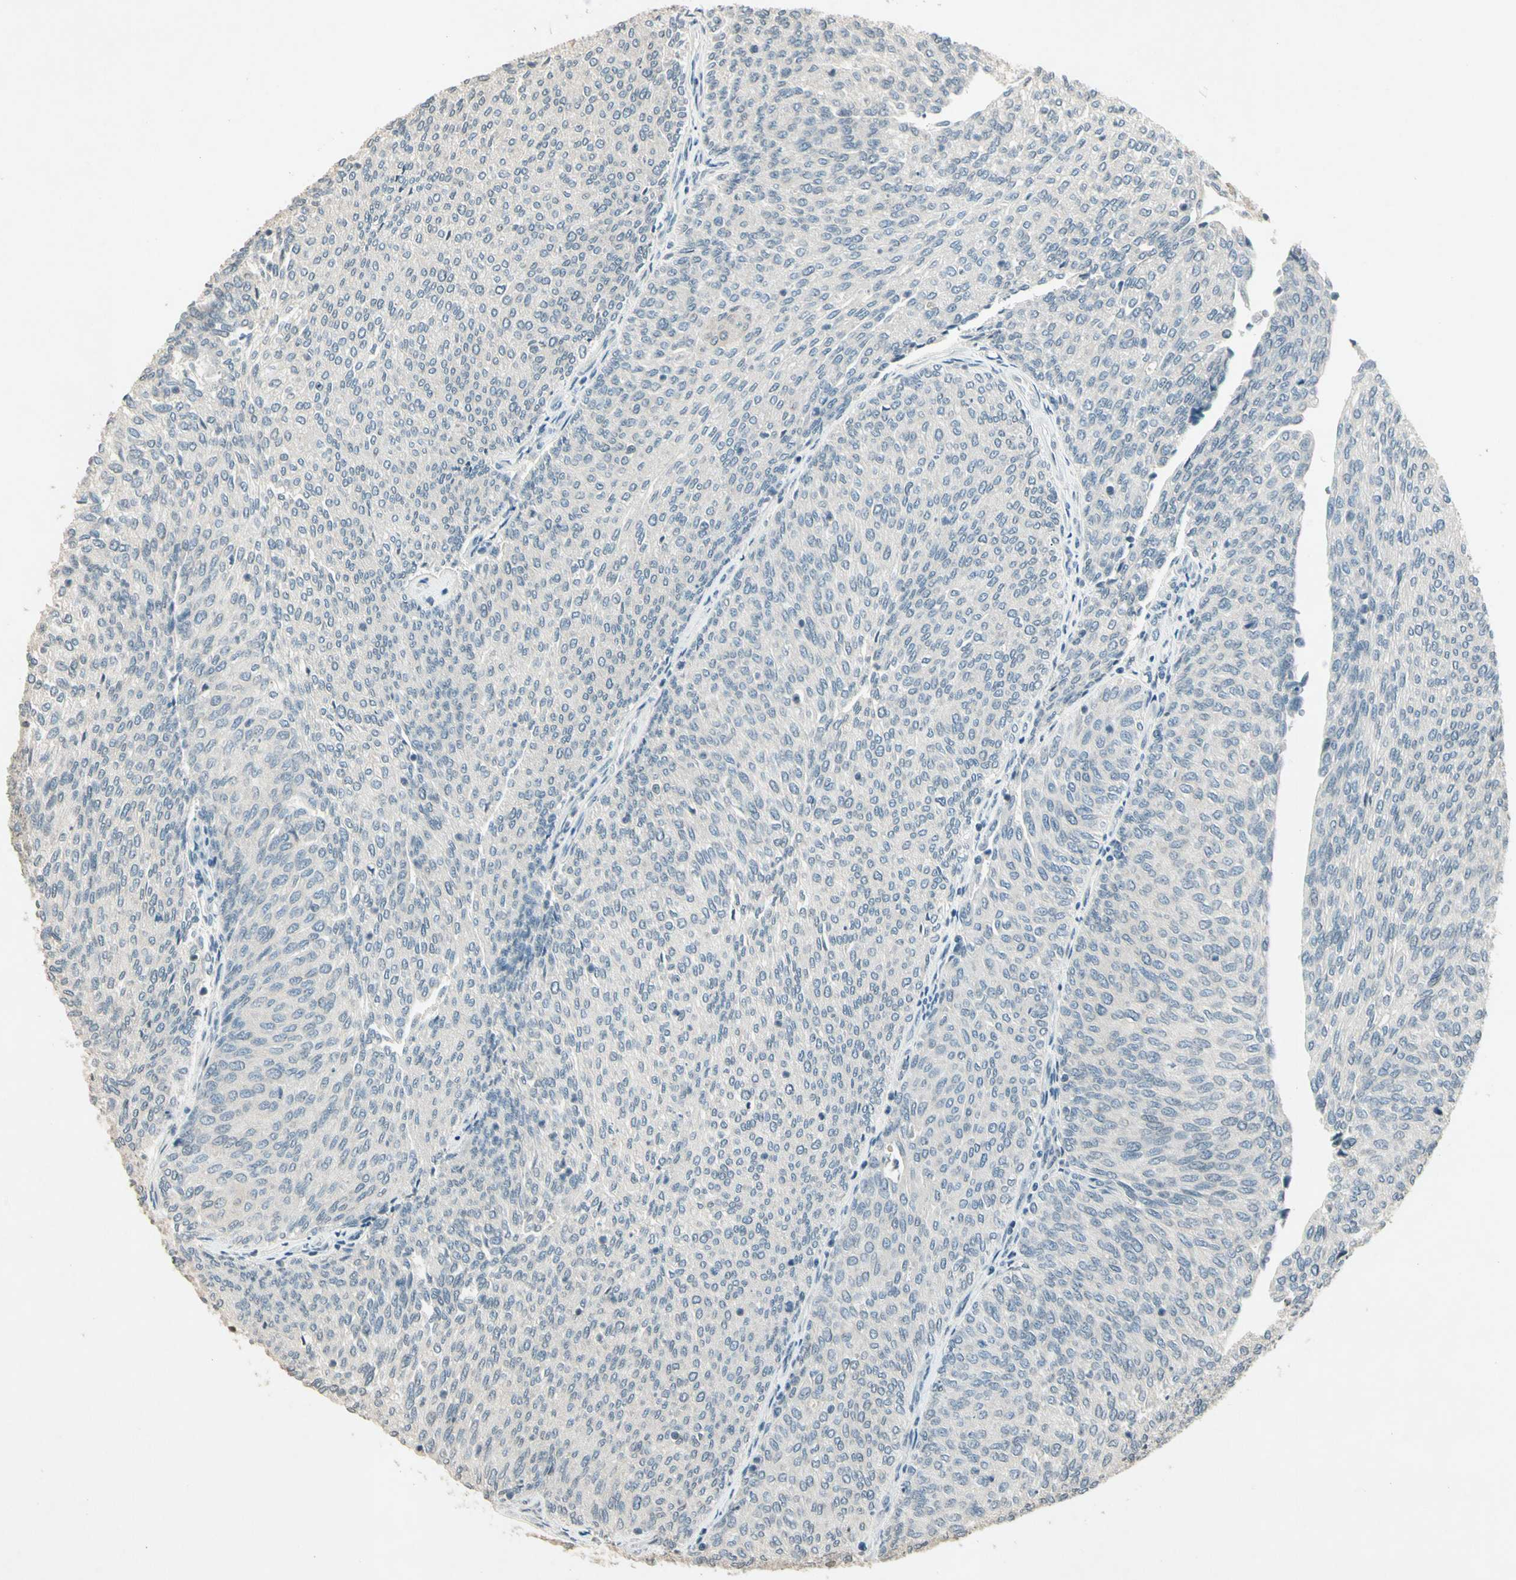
{"staining": {"intensity": "negative", "quantity": "none", "location": "none"}, "tissue": "urothelial cancer", "cell_type": "Tumor cells", "image_type": "cancer", "snomed": [{"axis": "morphology", "description": "Urothelial carcinoma, Low grade"}, {"axis": "topography", "description": "Urinary bladder"}], "caption": "Tumor cells show no significant staining in urothelial carcinoma (low-grade). (Brightfield microscopy of DAB (3,3'-diaminobenzidine) IHC at high magnification).", "gene": "ZBTB4", "patient": {"sex": "female", "age": 79}}